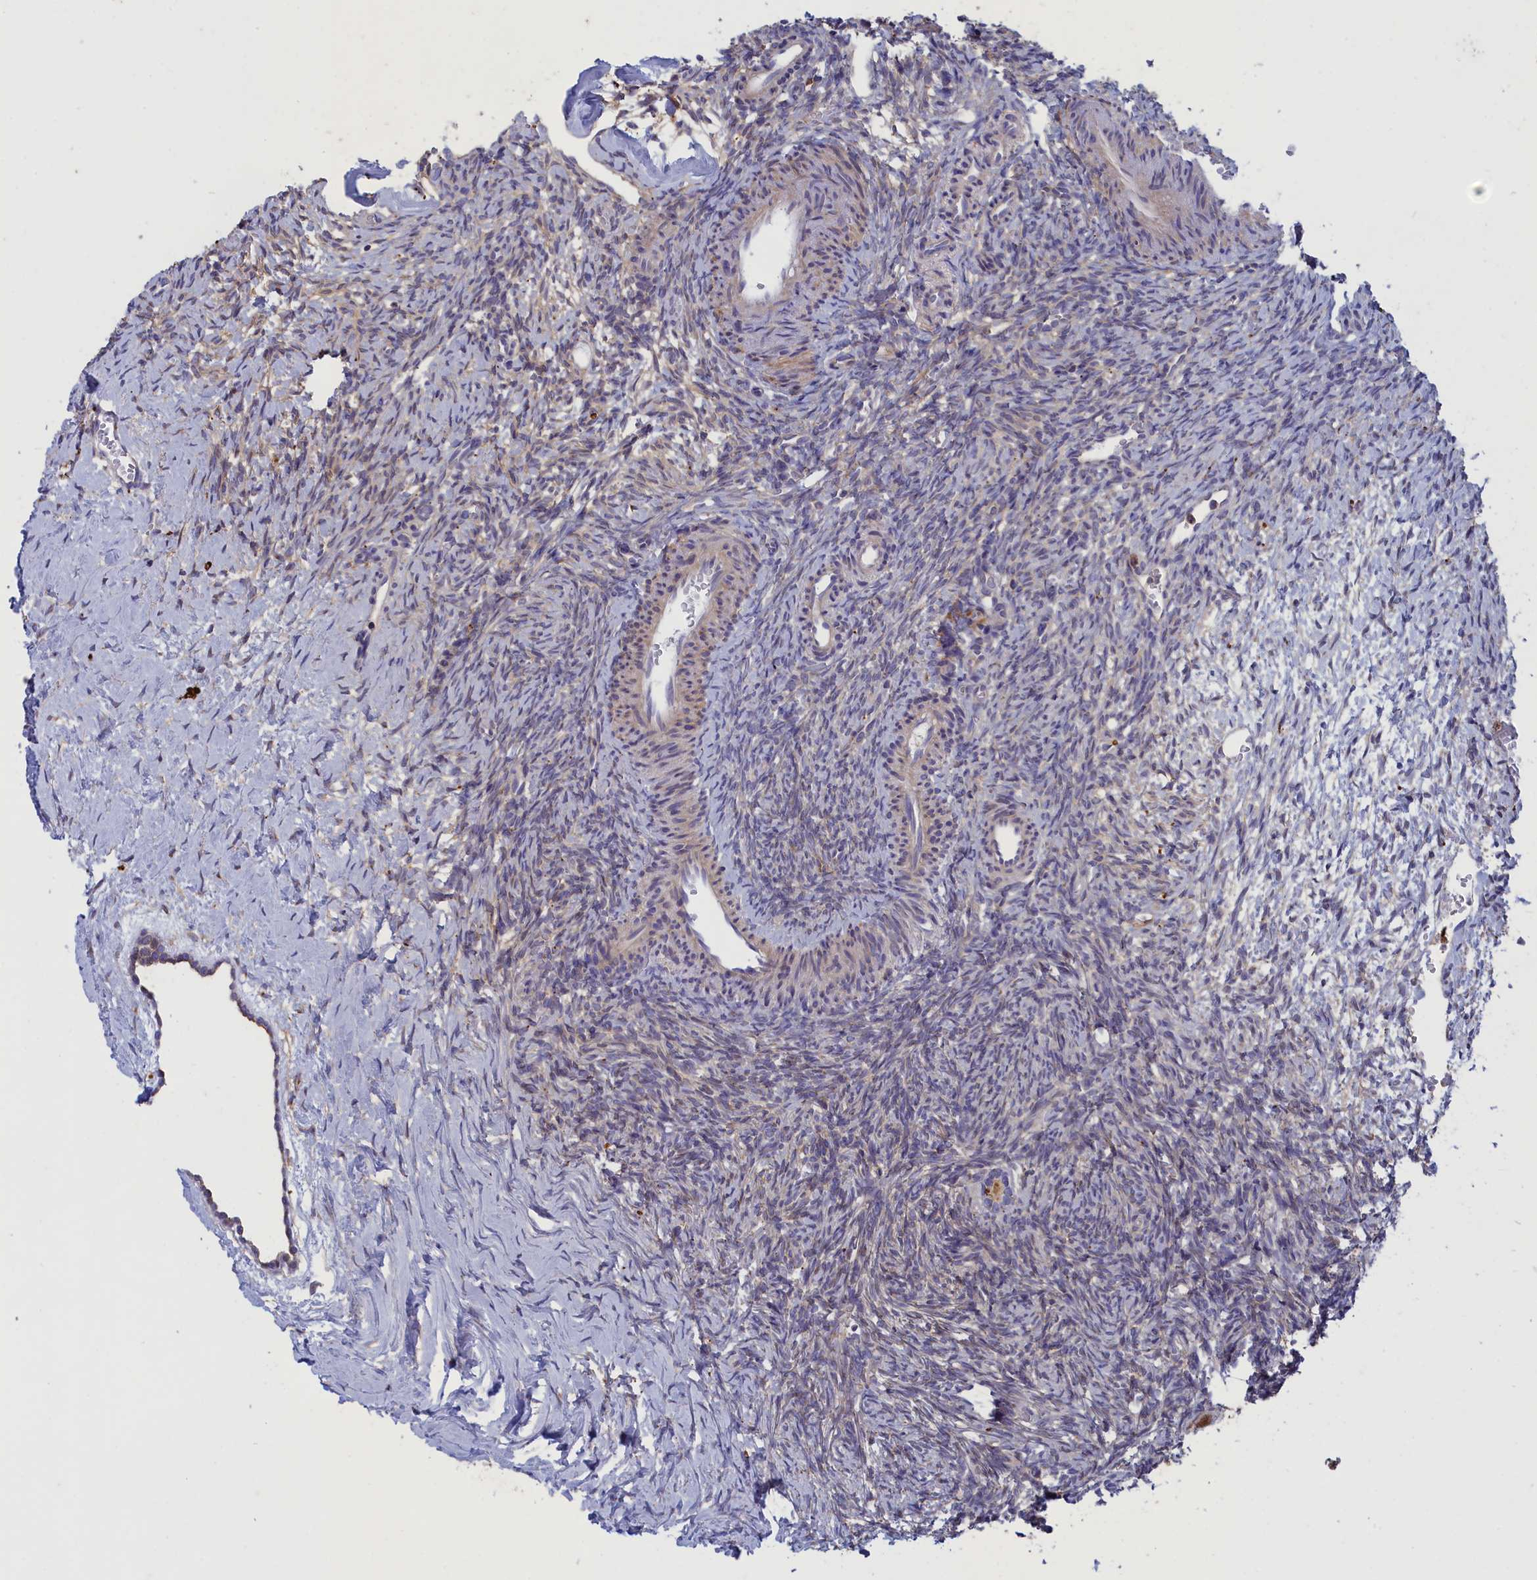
{"staining": {"intensity": "negative", "quantity": "none", "location": "none"}, "tissue": "ovary", "cell_type": "Ovarian stroma cells", "image_type": "normal", "snomed": [{"axis": "morphology", "description": "Normal tissue, NOS"}, {"axis": "topography", "description": "Ovary"}], "caption": "Ovarian stroma cells show no significant protein positivity in normal ovary.", "gene": "SCAMP4", "patient": {"sex": "female", "age": 39}}